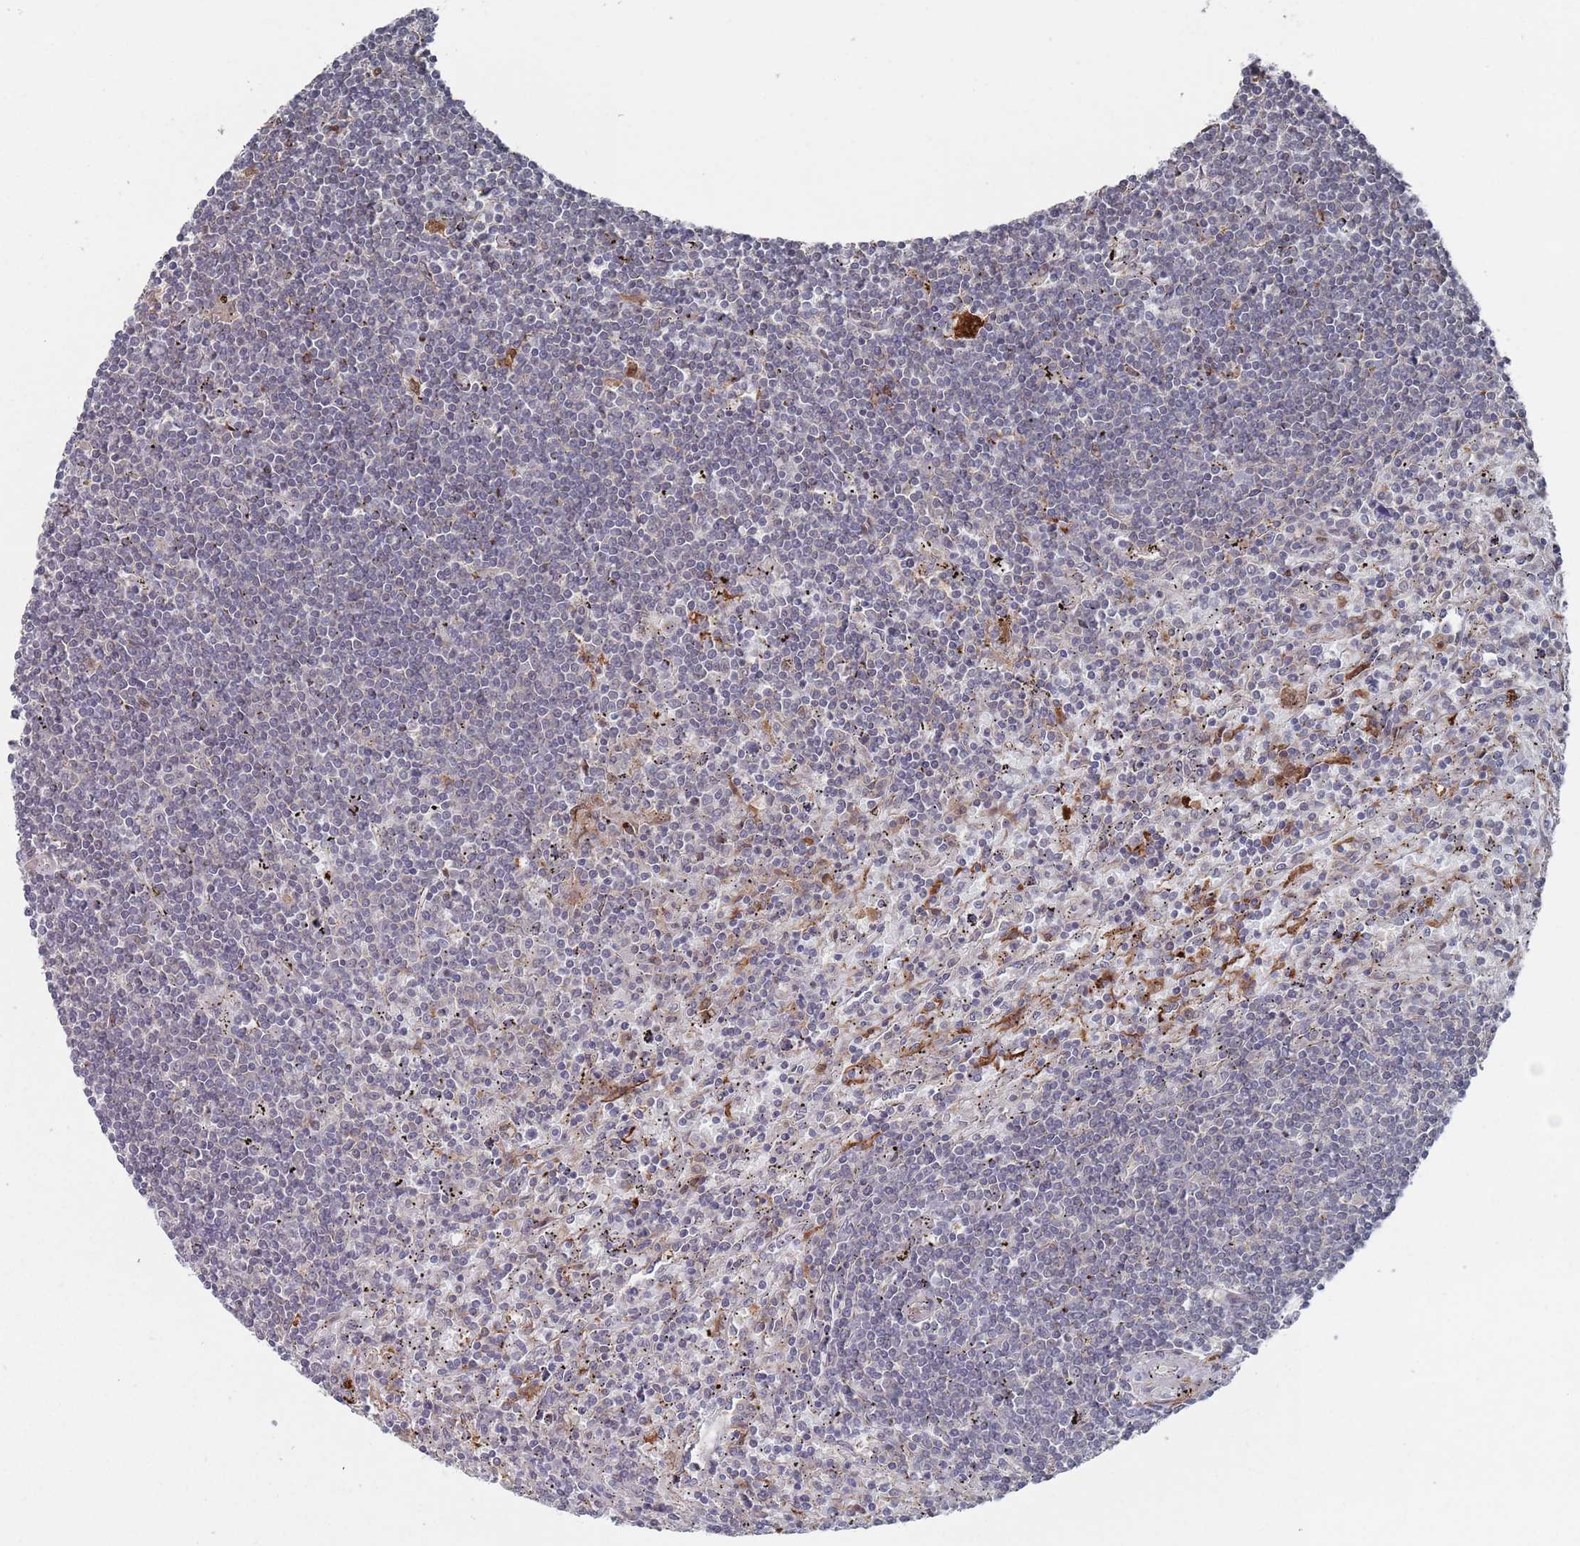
{"staining": {"intensity": "negative", "quantity": "none", "location": "none"}, "tissue": "lymphoma", "cell_type": "Tumor cells", "image_type": "cancer", "snomed": [{"axis": "morphology", "description": "Malignant lymphoma, non-Hodgkin's type, Low grade"}, {"axis": "topography", "description": "Spleen"}], "caption": "The micrograph shows no significant positivity in tumor cells of lymphoma.", "gene": "DGKD", "patient": {"sex": "male", "age": 76}}